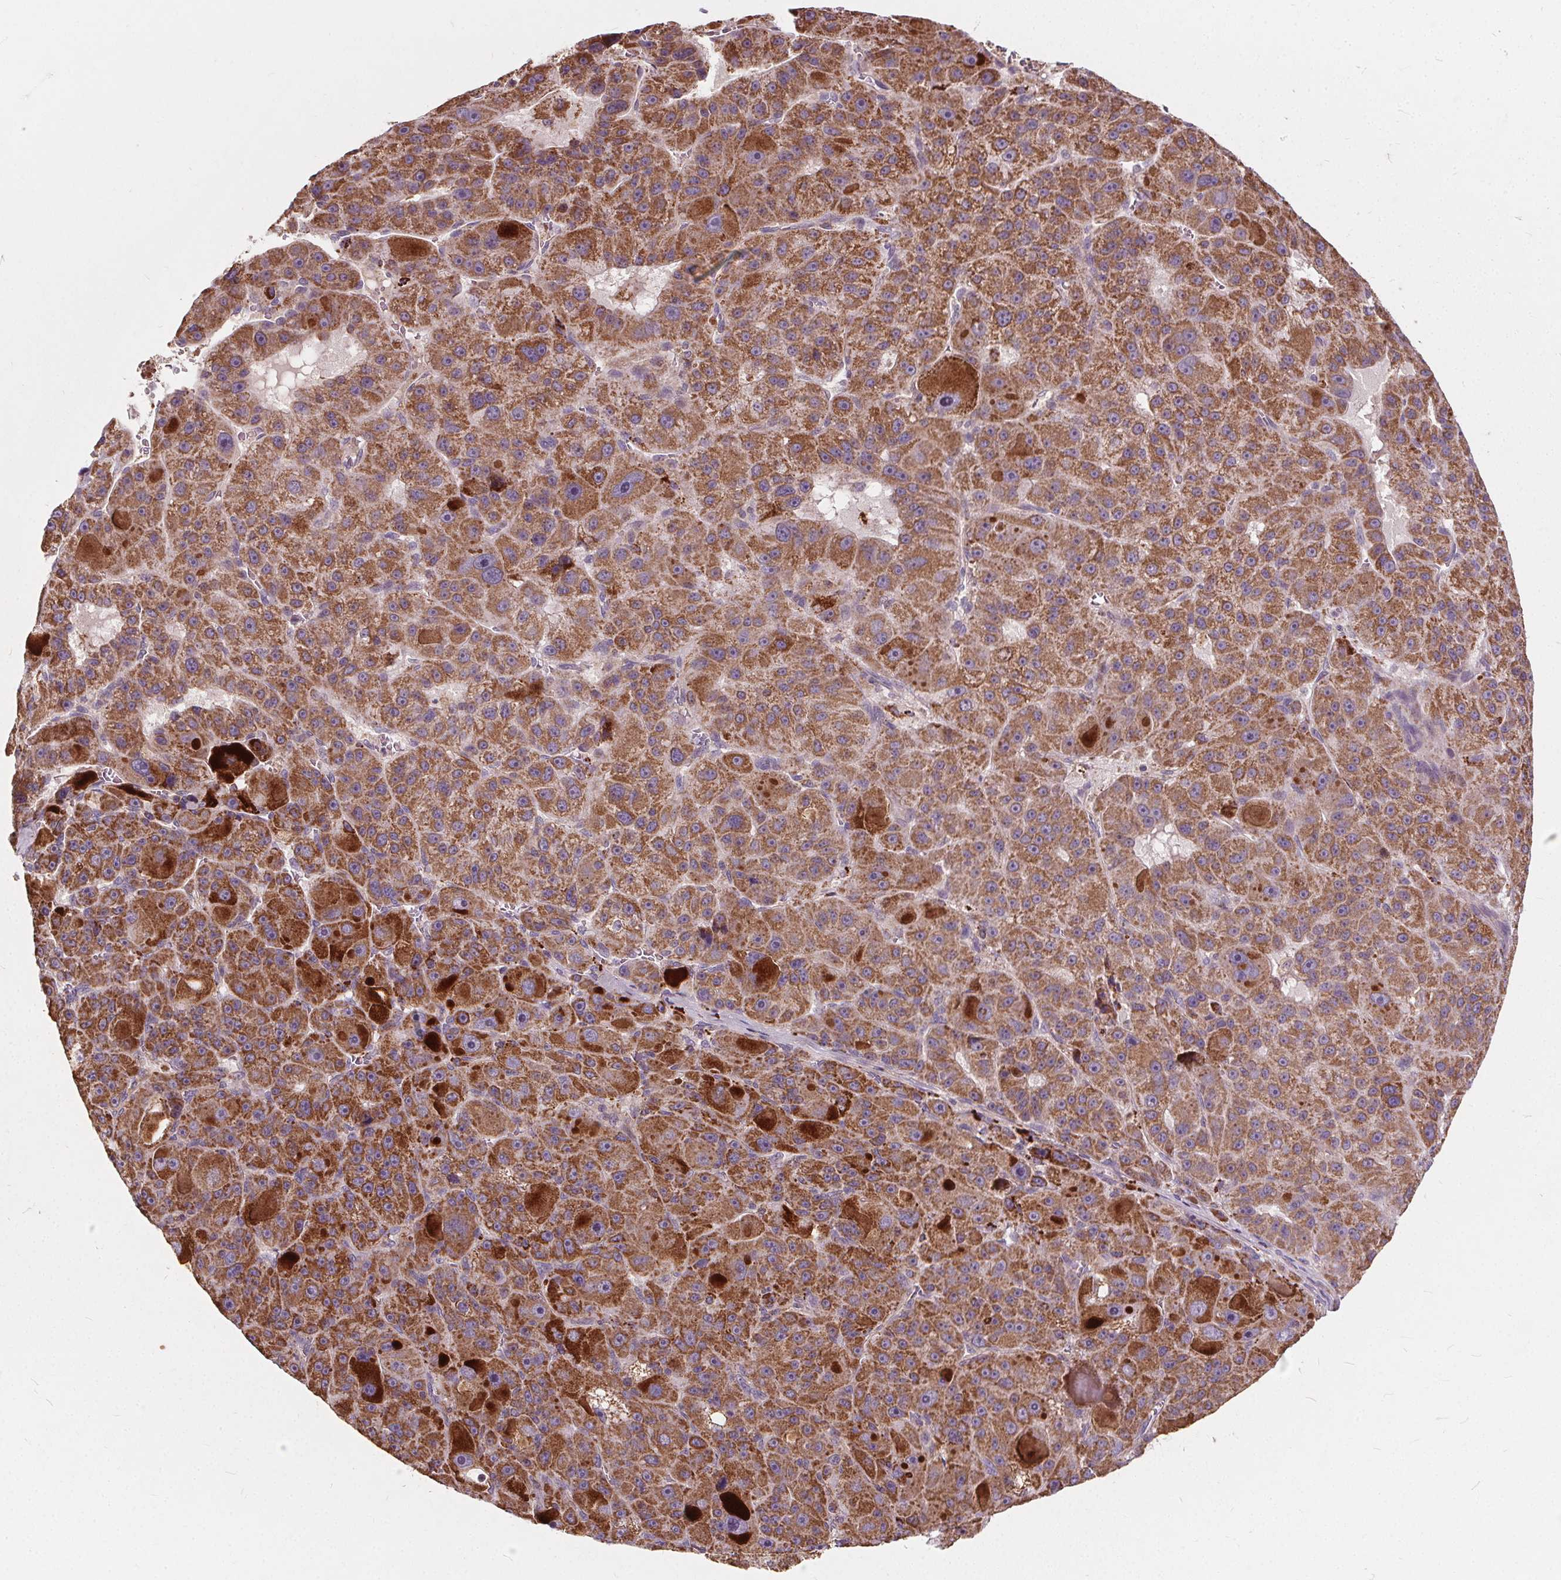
{"staining": {"intensity": "moderate", "quantity": ">75%", "location": "cytoplasmic/membranous"}, "tissue": "liver cancer", "cell_type": "Tumor cells", "image_type": "cancer", "snomed": [{"axis": "morphology", "description": "Carcinoma, Hepatocellular, NOS"}, {"axis": "topography", "description": "Liver"}], "caption": "Tumor cells exhibit medium levels of moderate cytoplasmic/membranous expression in approximately >75% of cells in liver cancer. (Stains: DAB (3,3'-diaminobenzidine) in brown, nuclei in blue, Microscopy: brightfield microscopy at high magnification).", "gene": "ORAI2", "patient": {"sex": "male", "age": 76}}